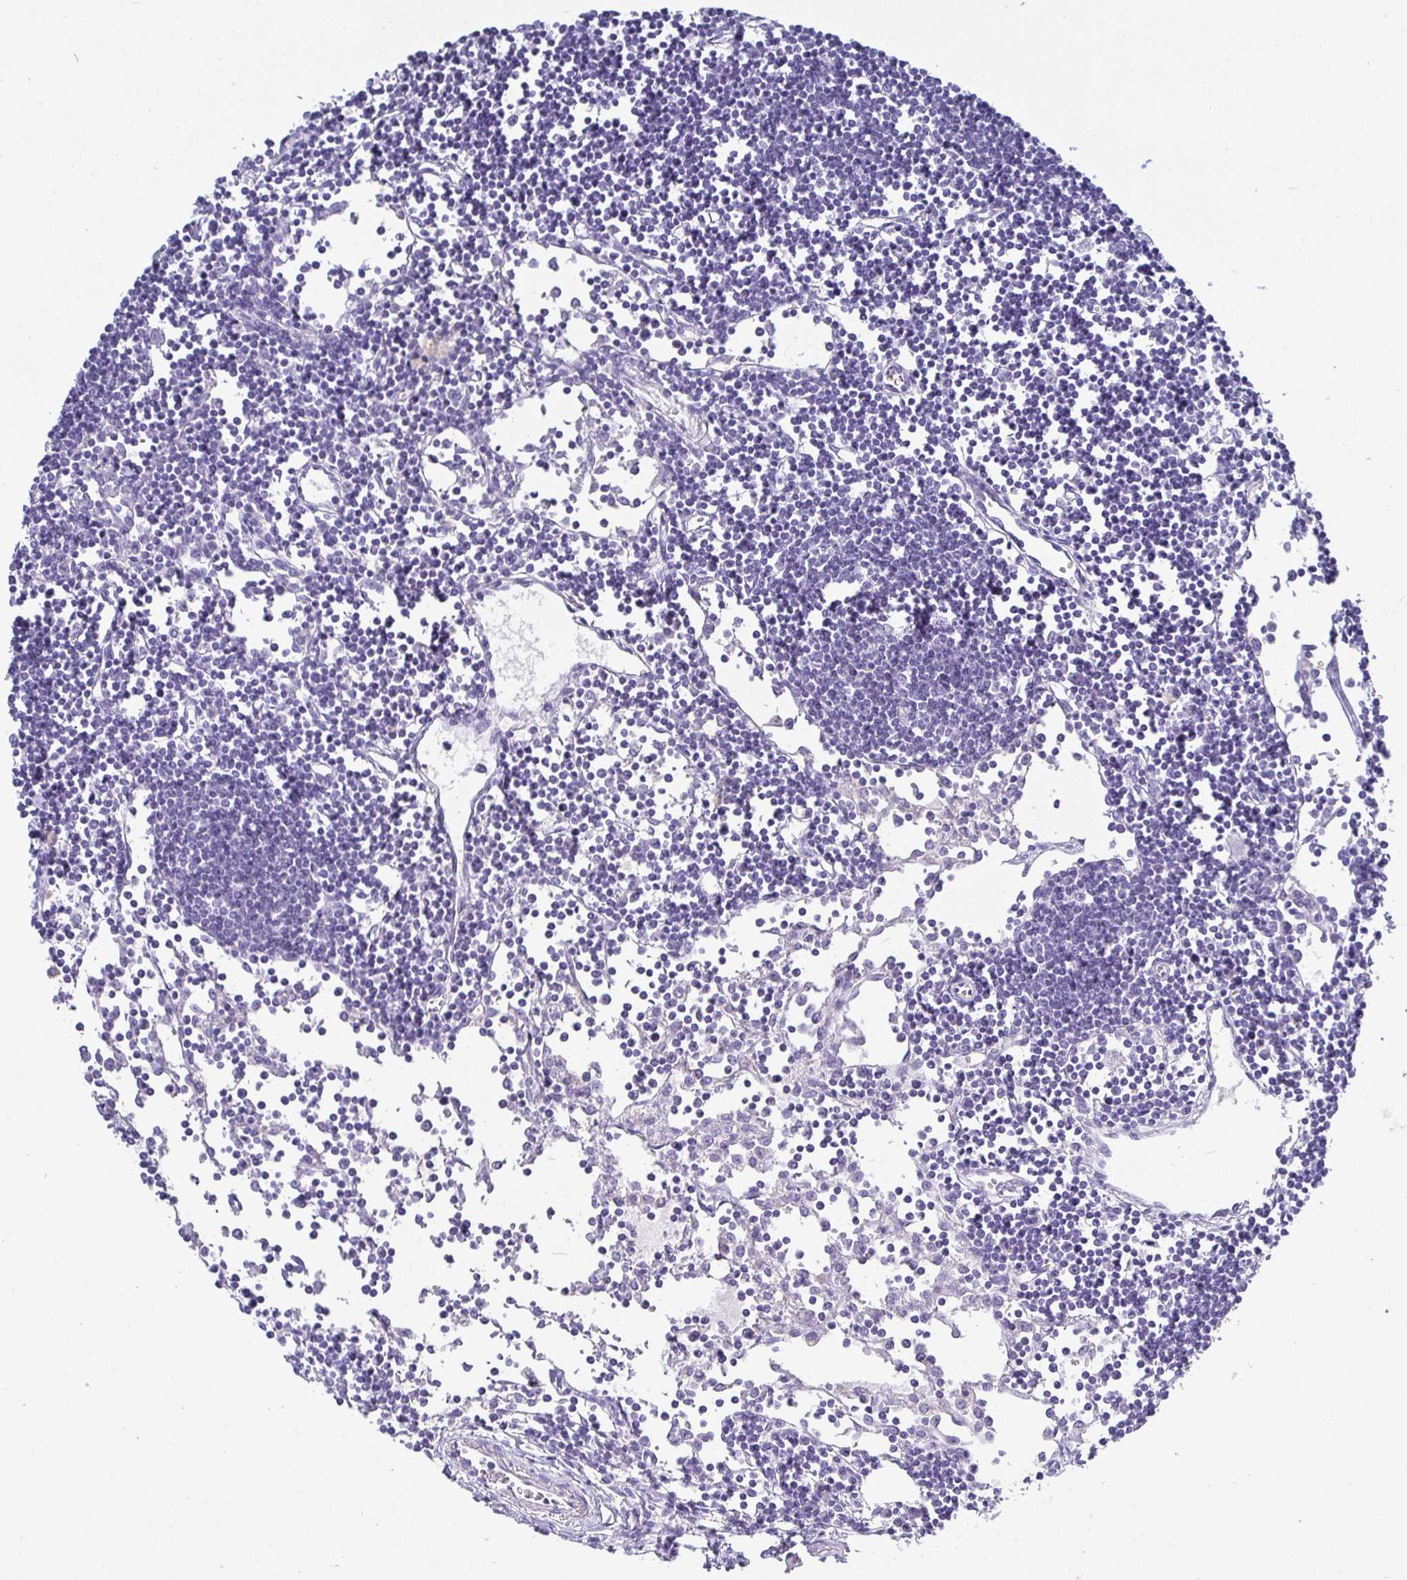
{"staining": {"intensity": "negative", "quantity": "none", "location": "none"}, "tissue": "lymph node", "cell_type": "Germinal center cells", "image_type": "normal", "snomed": [{"axis": "morphology", "description": "Normal tissue, NOS"}, {"axis": "topography", "description": "Lymph node"}], "caption": "A high-resolution photomicrograph shows IHC staining of unremarkable lymph node, which shows no significant positivity in germinal center cells.", "gene": "TMEM241", "patient": {"sex": "female", "age": 65}}